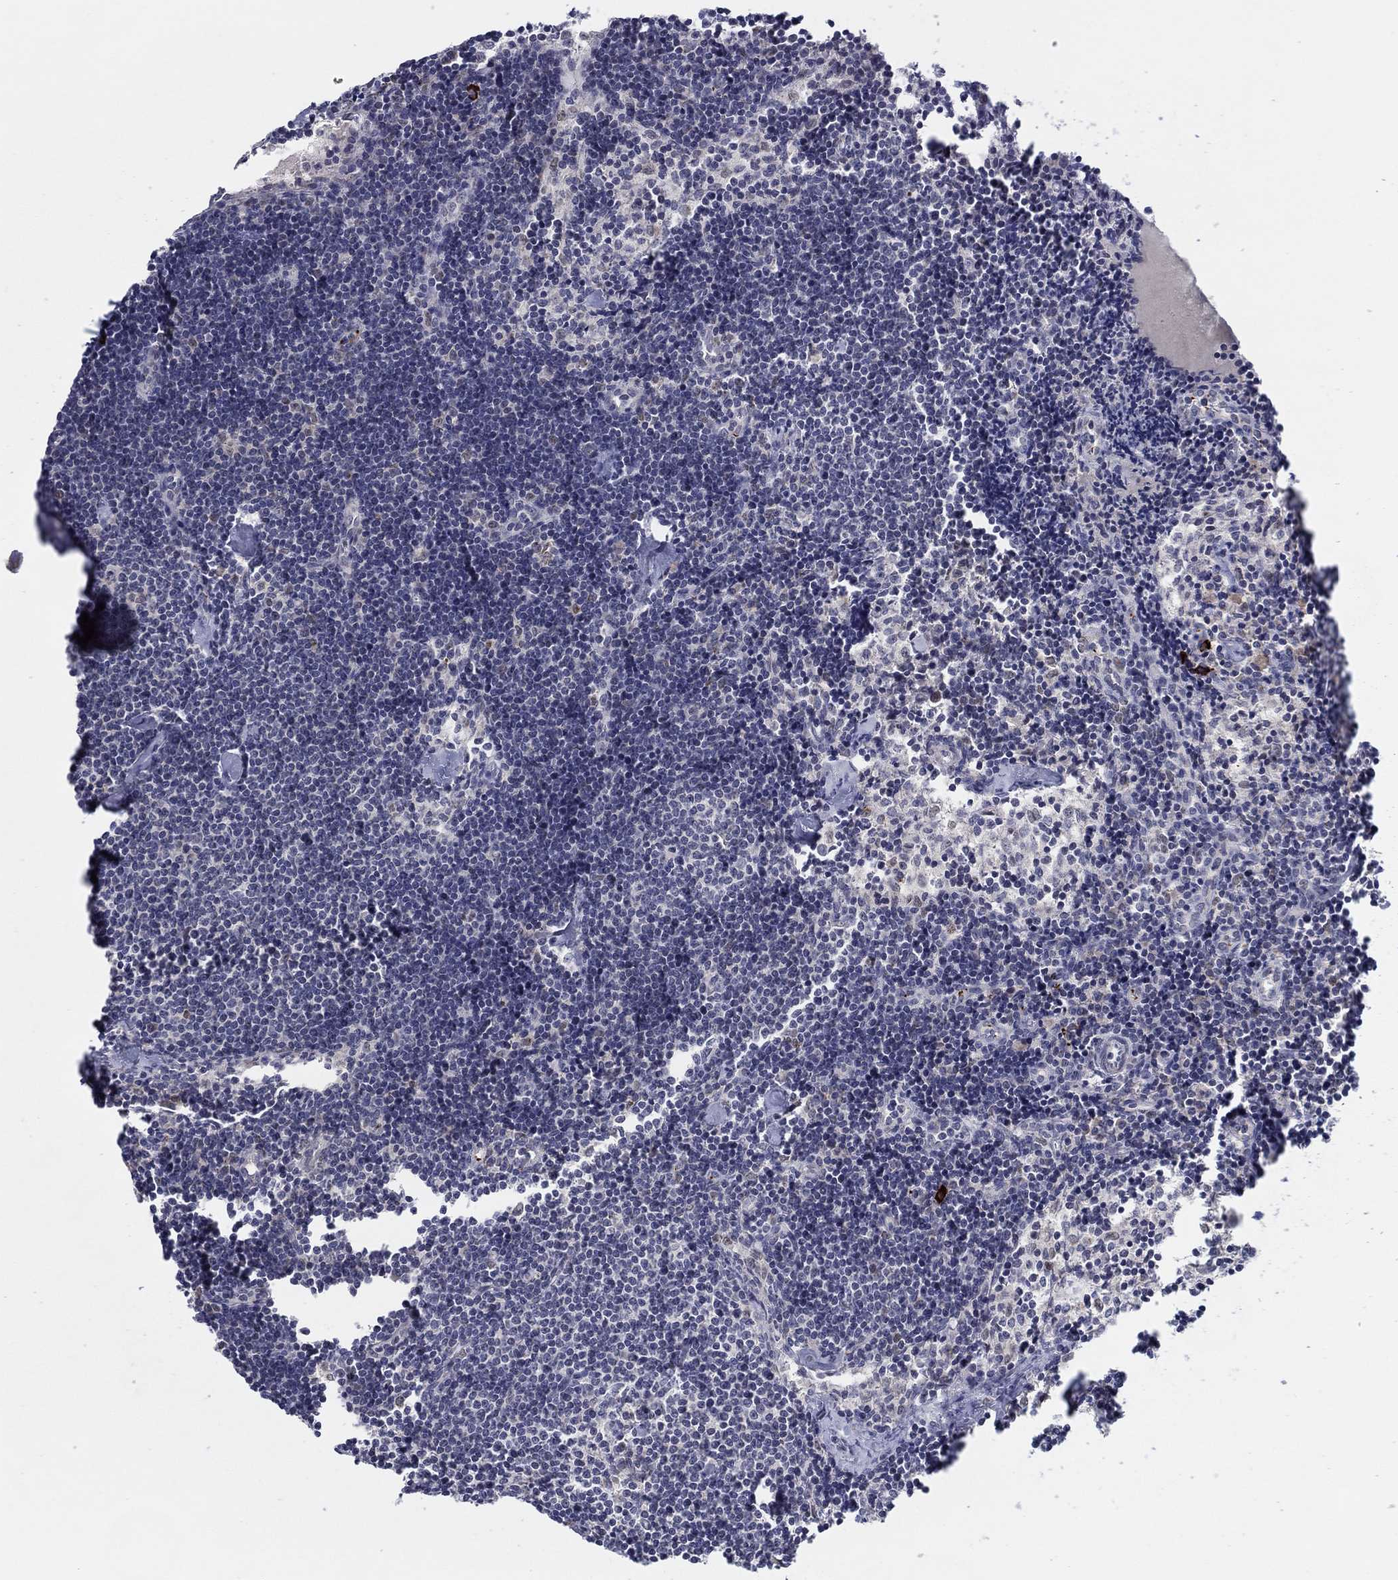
{"staining": {"intensity": "negative", "quantity": "none", "location": "none"}, "tissue": "lymph node", "cell_type": "Germinal center cells", "image_type": "normal", "snomed": [{"axis": "morphology", "description": "Normal tissue, NOS"}, {"axis": "topography", "description": "Lymph node"}], "caption": "The image exhibits no significant expression in germinal center cells of lymph node.", "gene": "ALOX12", "patient": {"sex": "female", "age": 42}}